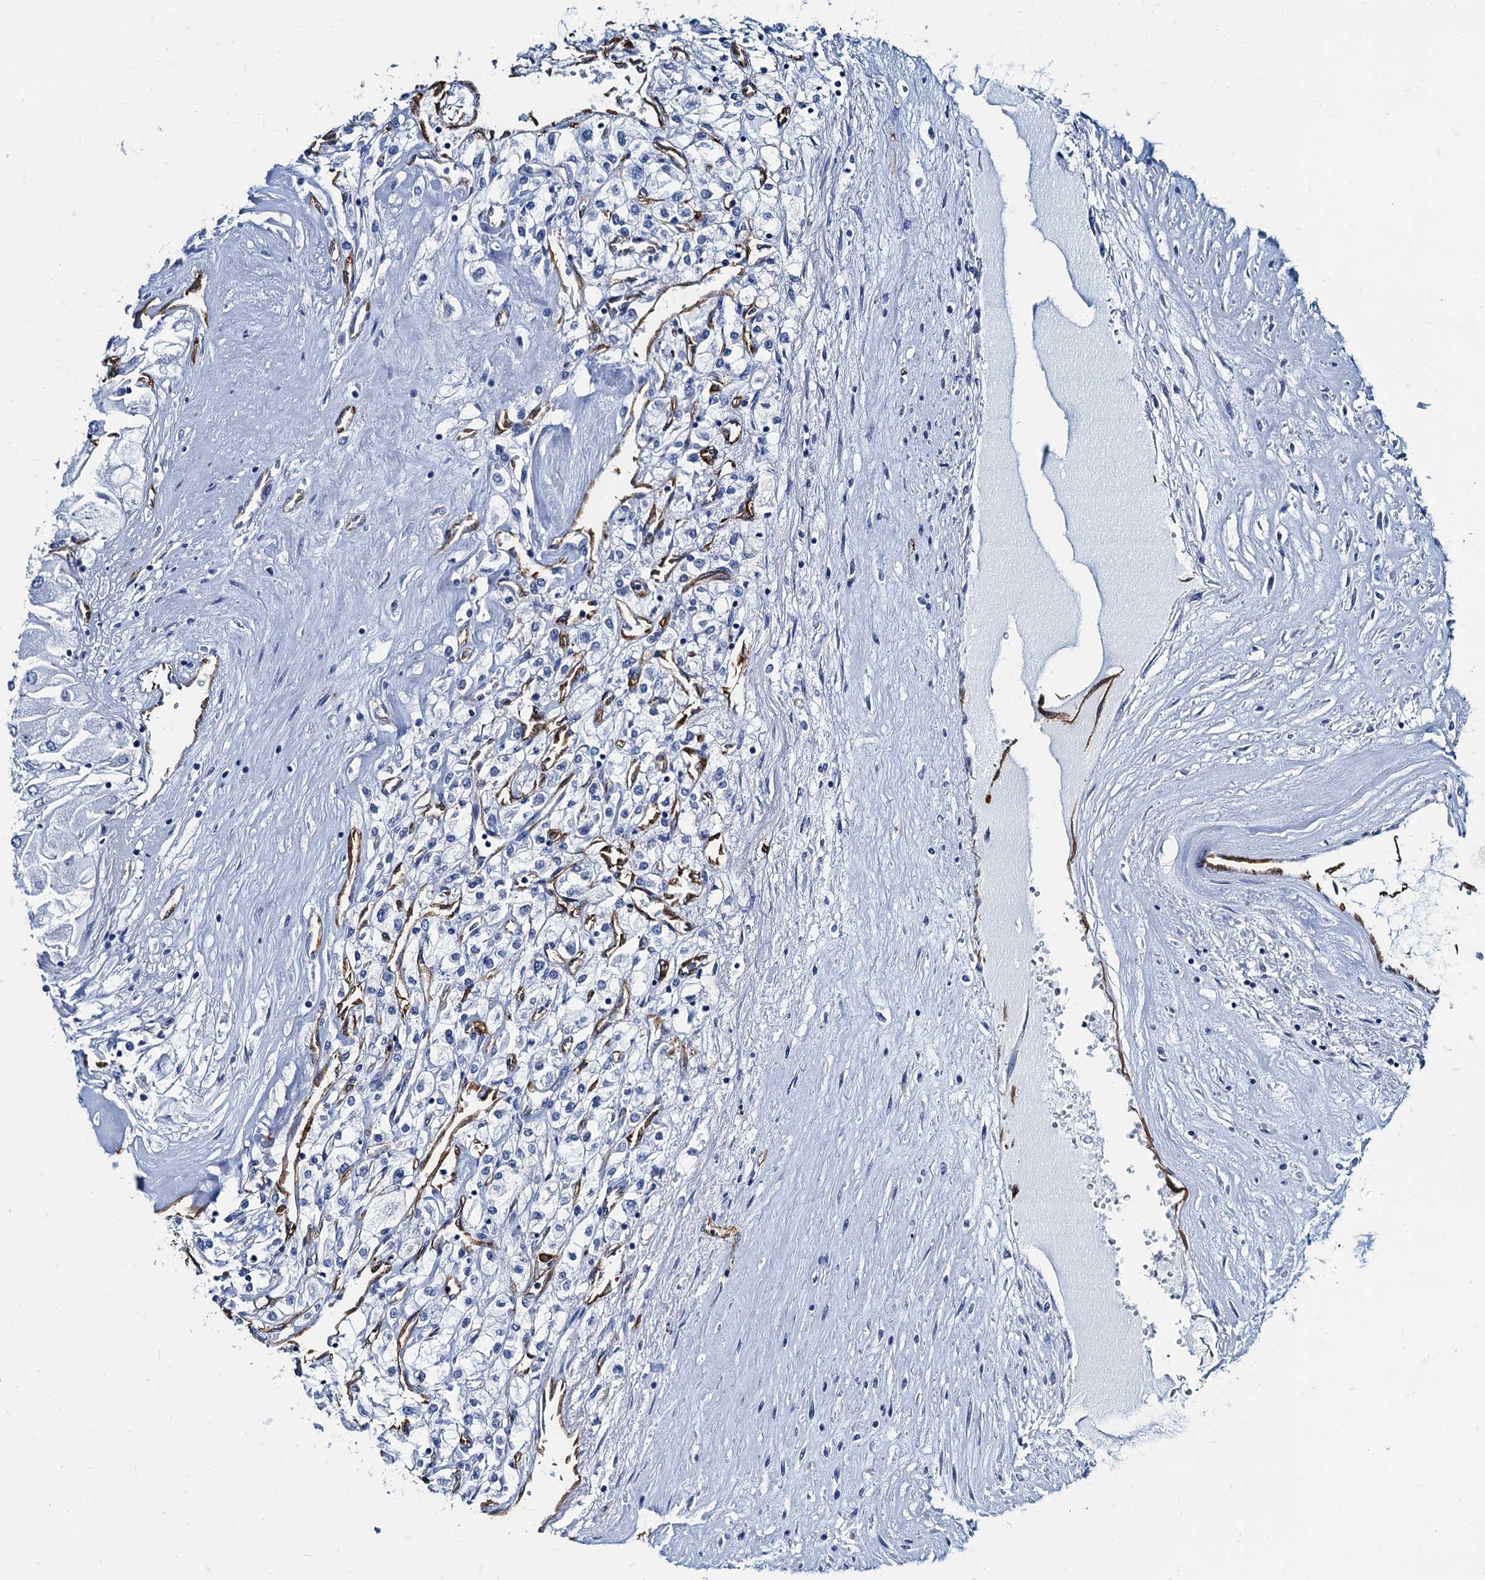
{"staining": {"intensity": "negative", "quantity": "none", "location": "none"}, "tissue": "renal cancer", "cell_type": "Tumor cells", "image_type": "cancer", "snomed": [{"axis": "morphology", "description": "Adenocarcinoma, NOS"}, {"axis": "topography", "description": "Kidney"}], "caption": "Renal cancer (adenocarcinoma) was stained to show a protein in brown. There is no significant positivity in tumor cells. (Stains: DAB immunohistochemistry with hematoxylin counter stain, Microscopy: brightfield microscopy at high magnification).", "gene": "CAVIN2", "patient": {"sex": "male", "age": 80}}